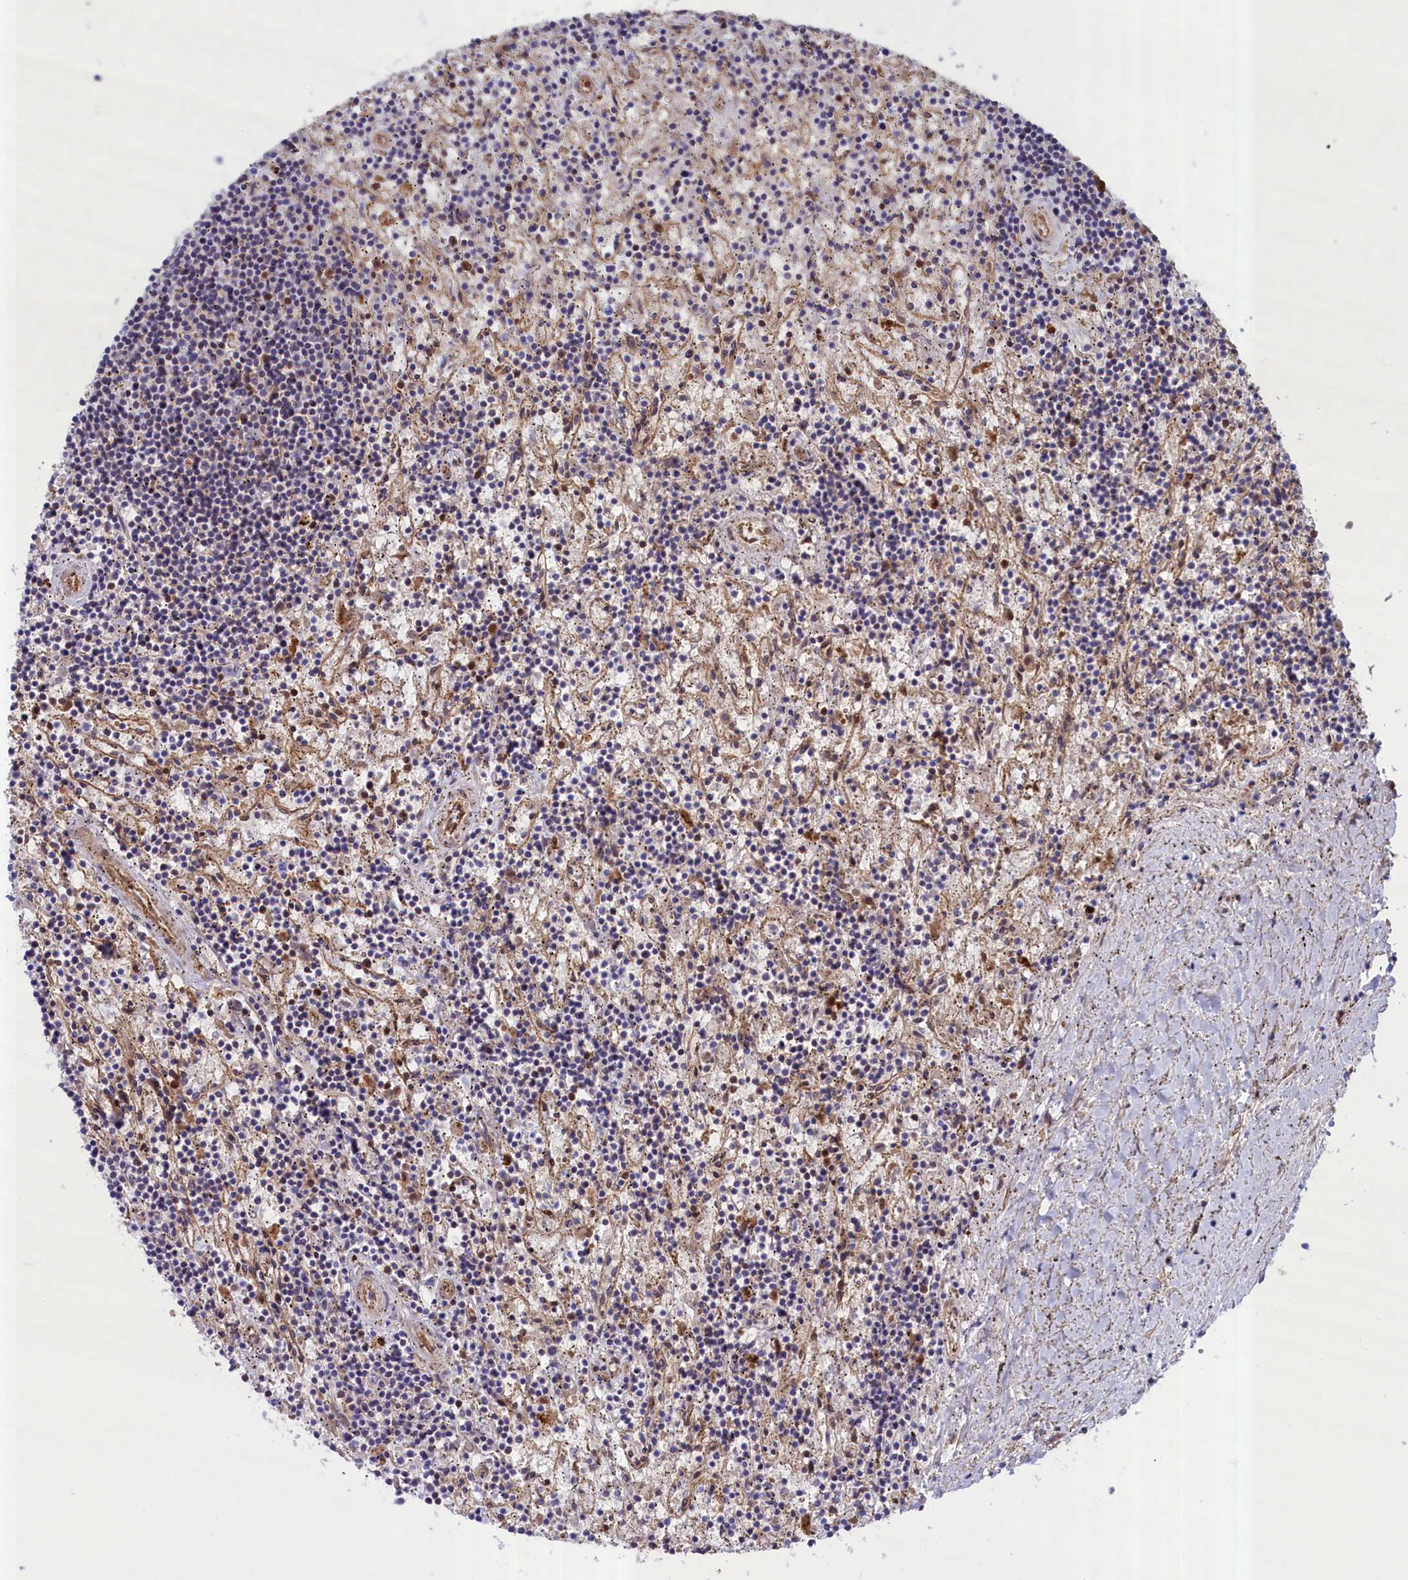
{"staining": {"intensity": "negative", "quantity": "none", "location": "none"}, "tissue": "lymphoma", "cell_type": "Tumor cells", "image_type": "cancer", "snomed": [{"axis": "morphology", "description": "Malignant lymphoma, non-Hodgkin's type, Low grade"}, {"axis": "topography", "description": "Spleen"}], "caption": "This is an immunohistochemistry photomicrograph of malignant lymphoma, non-Hodgkin's type (low-grade). There is no positivity in tumor cells.", "gene": "ABCC12", "patient": {"sex": "male", "age": 76}}